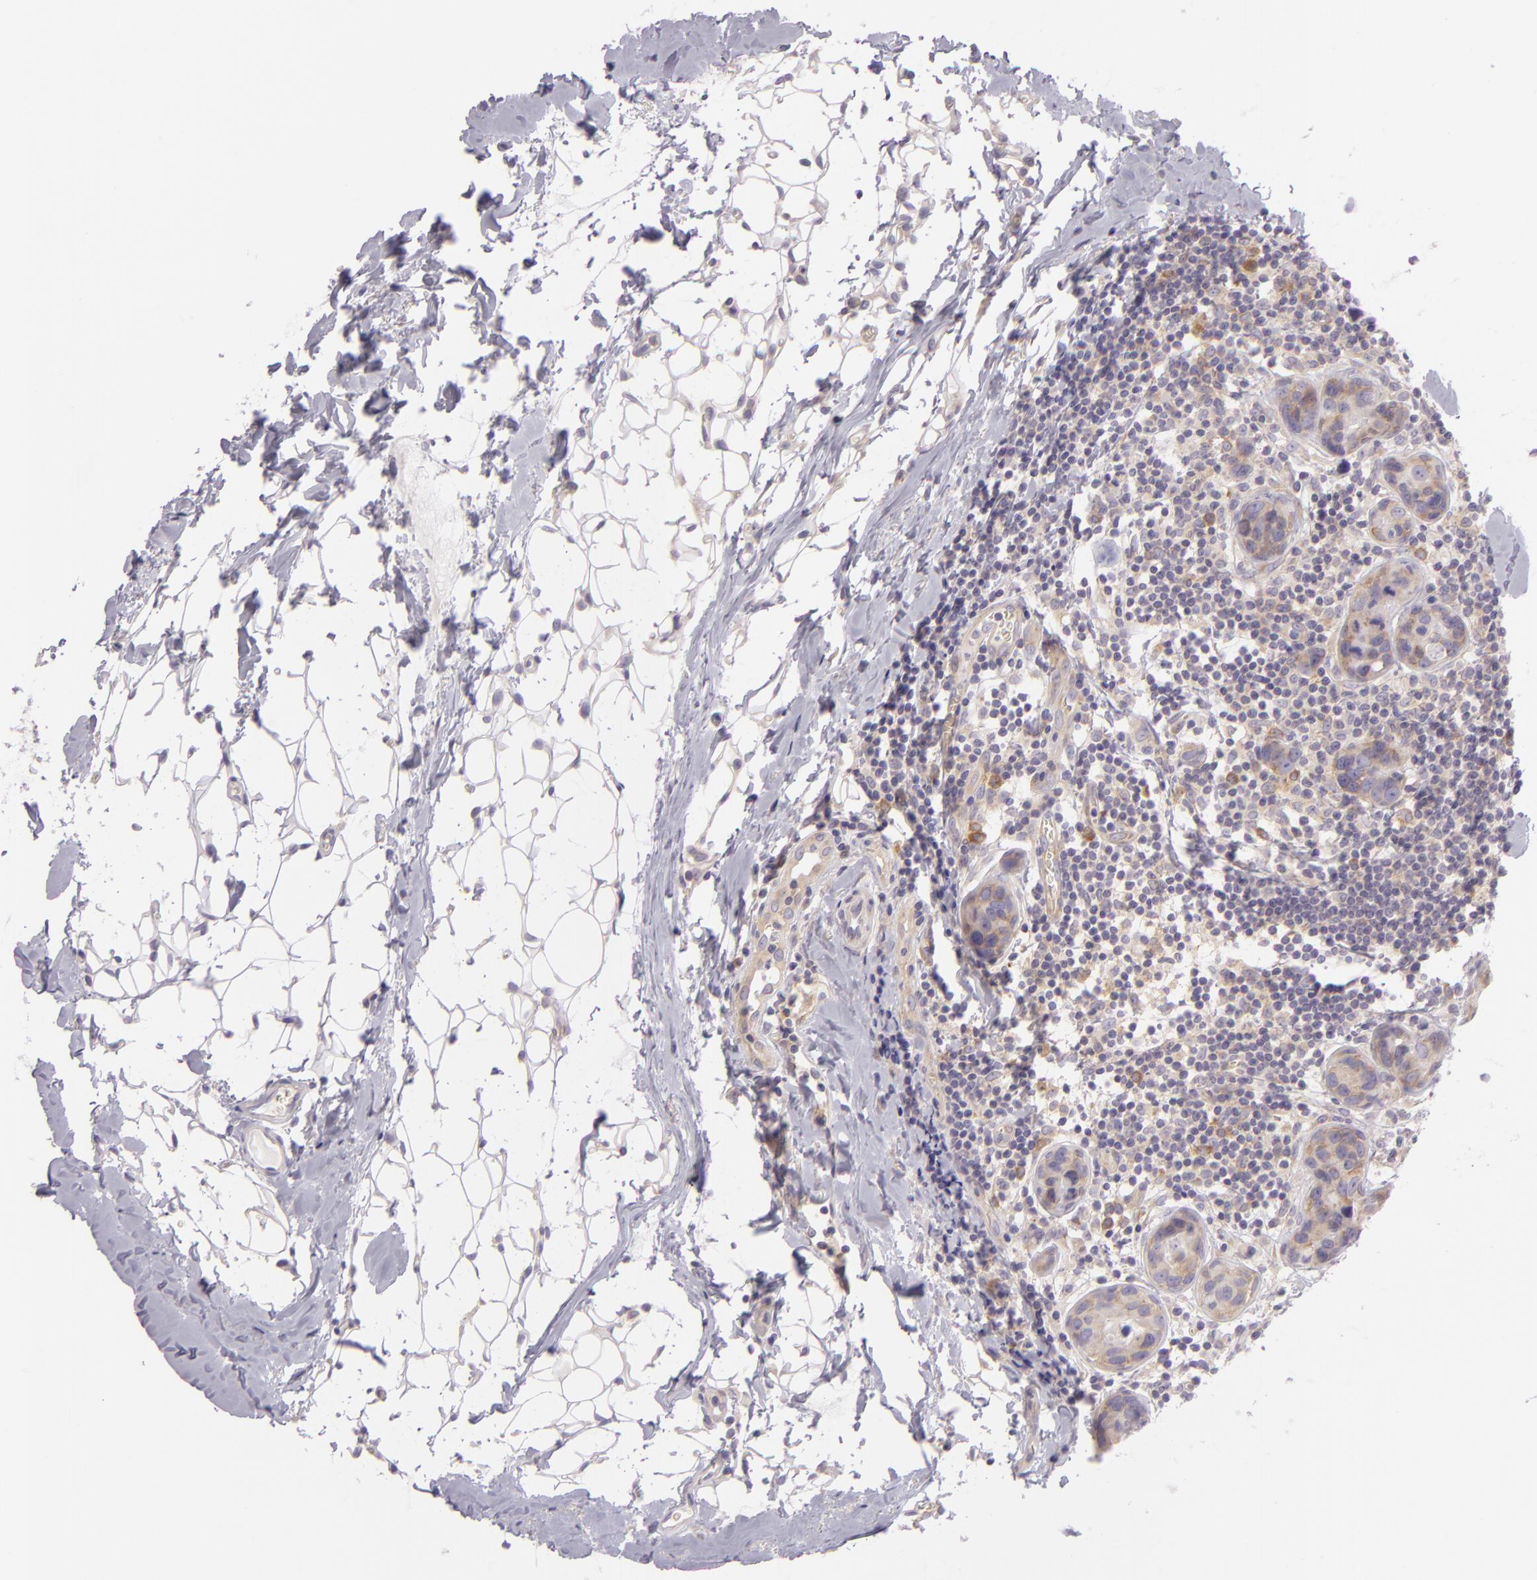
{"staining": {"intensity": "weak", "quantity": "25%-75%", "location": "cytoplasmic/membranous"}, "tissue": "breast cancer", "cell_type": "Tumor cells", "image_type": "cancer", "snomed": [{"axis": "morphology", "description": "Duct carcinoma"}, {"axis": "topography", "description": "Breast"}], "caption": "A micrograph showing weak cytoplasmic/membranous positivity in approximately 25%-75% of tumor cells in breast infiltrating ductal carcinoma, as visualized by brown immunohistochemical staining.", "gene": "ZC3H7B", "patient": {"sex": "female", "age": 24}}